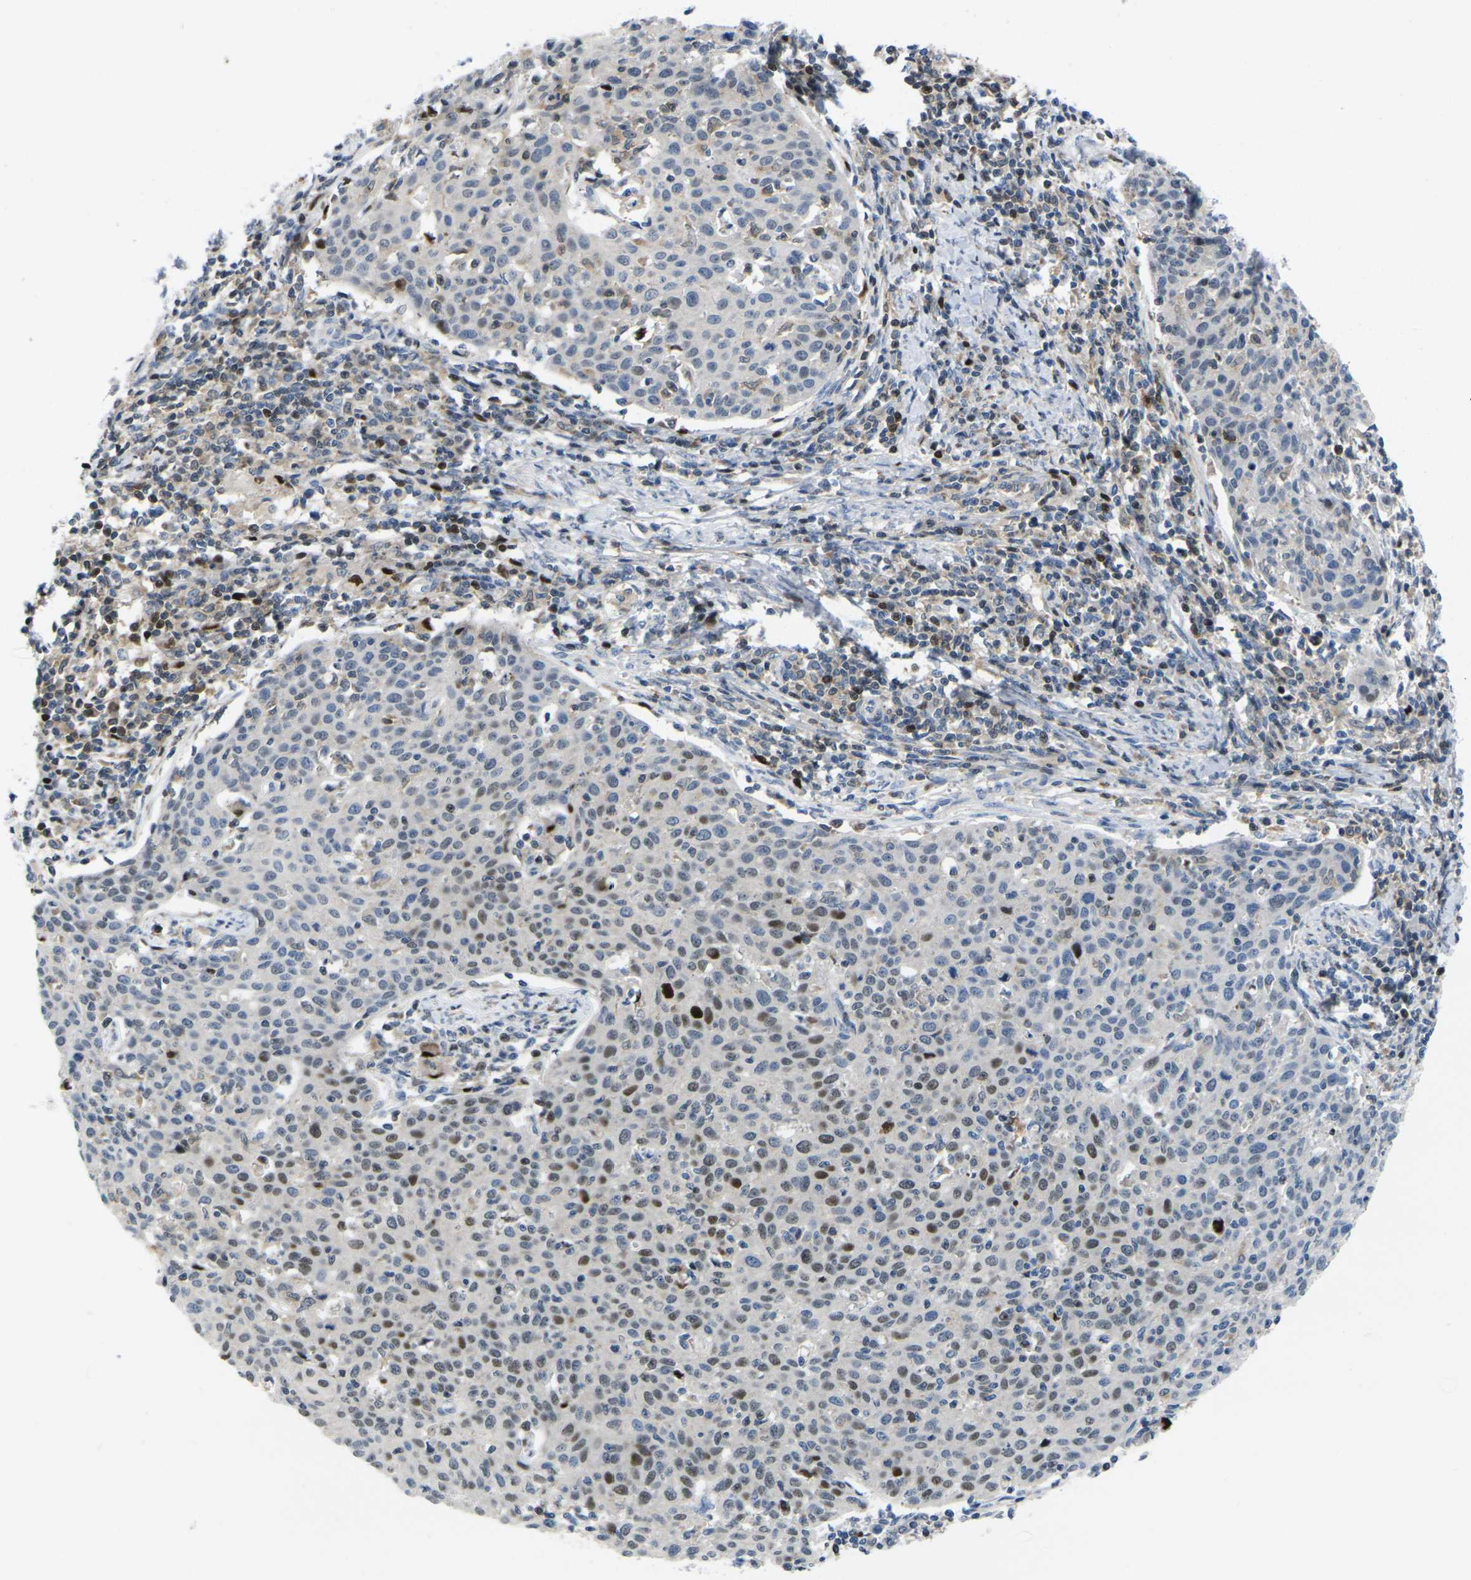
{"staining": {"intensity": "strong", "quantity": "<25%", "location": "nuclear"}, "tissue": "cervical cancer", "cell_type": "Tumor cells", "image_type": "cancer", "snomed": [{"axis": "morphology", "description": "Squamous cell carcinoma, NOS"}, {"axis": "topography", "description": "Cervix"}], "caption": "Immunohistochemical staining of human cervical cancer (squamous cell carcinoma) shows strong nuclear protein staining in approximately <25% of tumor cells. (DAB IHC with brightfield microscopy, high magnification).", "gene": "RPS6KA3", "patient": {"sex": "female", "age": 38}}